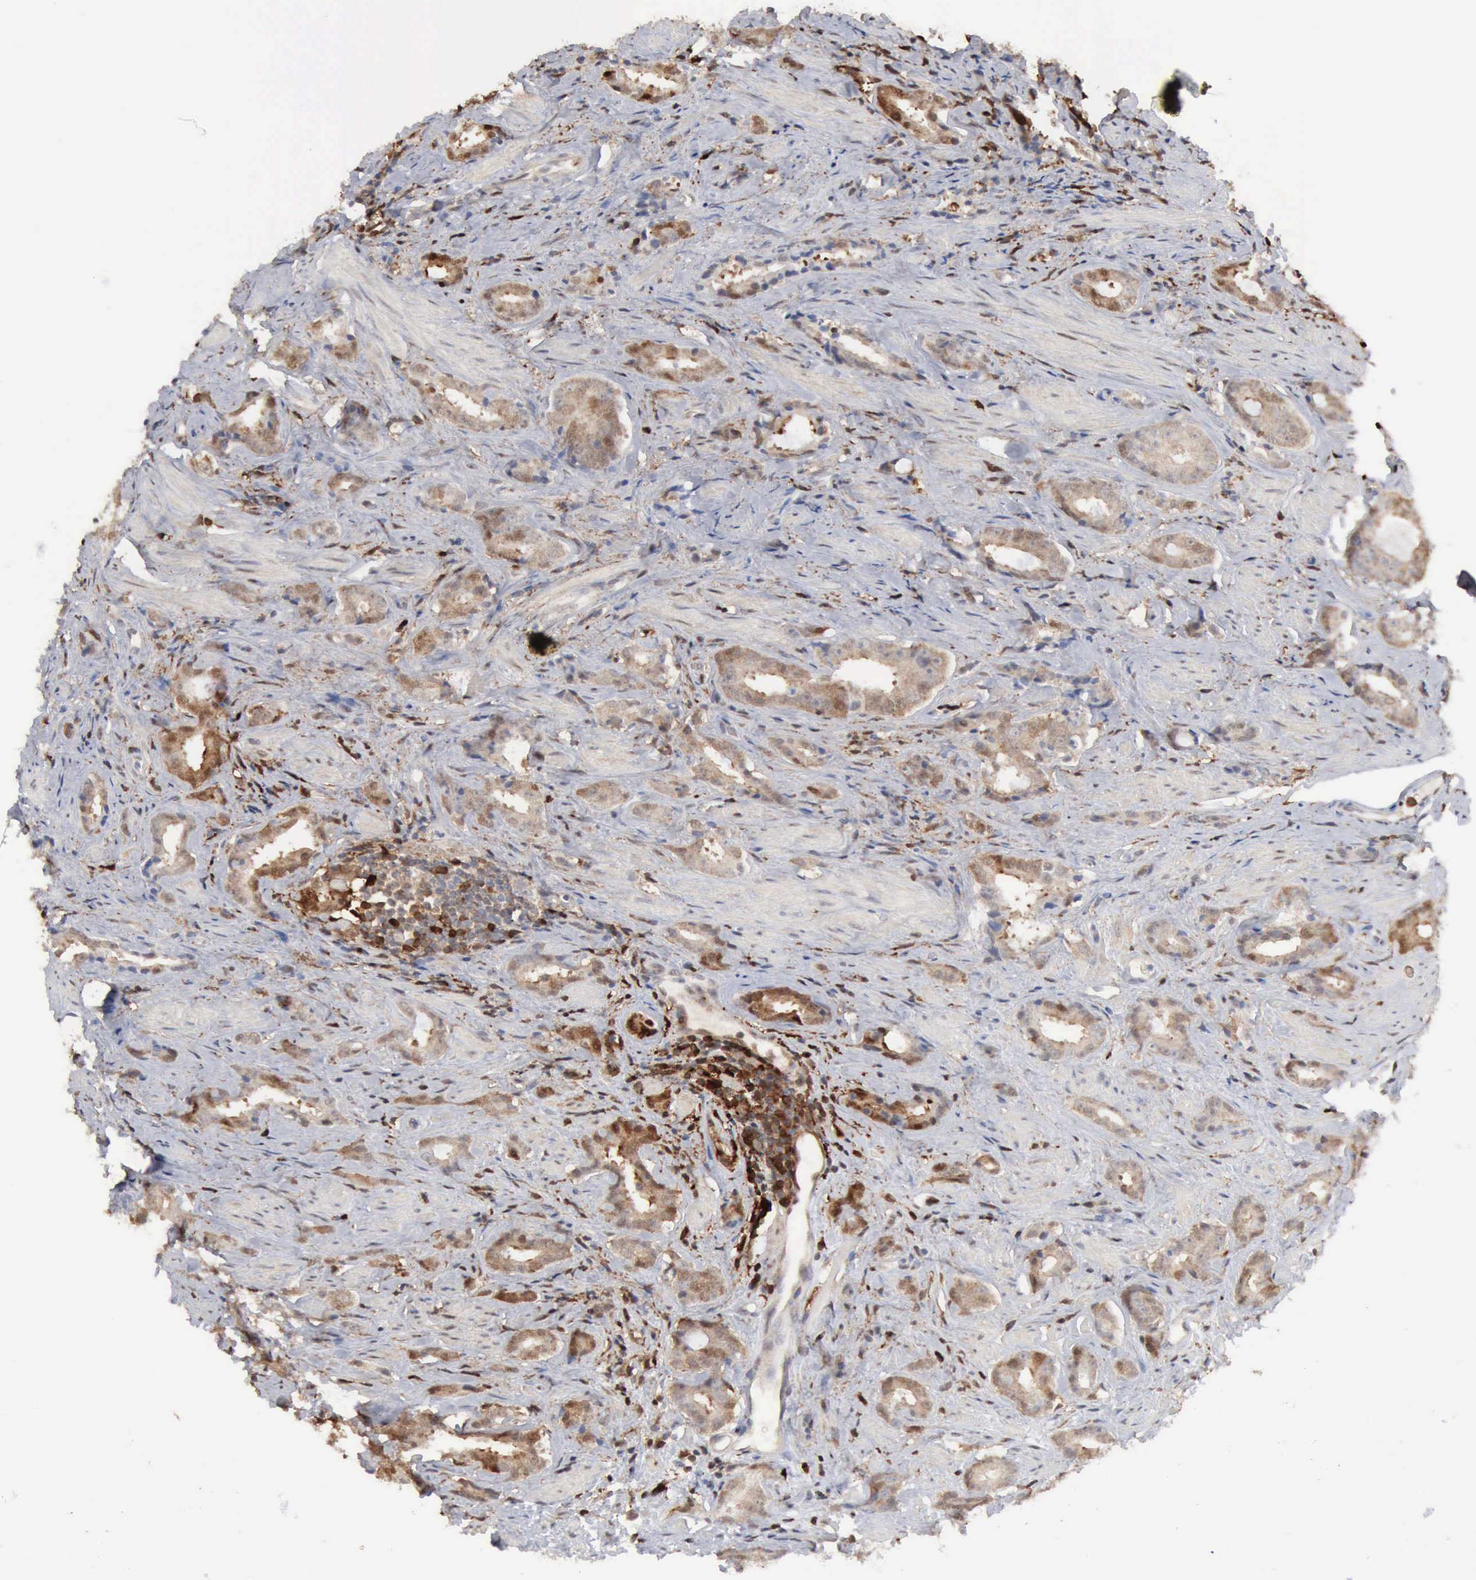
{"staining": {"intensity": "weak", "quantity": "25%-75%", "location": "cytoplasmic/membranous,nuclear"}, "tissue": "prostate cancer", "cell_type": "Tumor cells", "image_type": "cancer", "snomed": [{"axis": "morphology", "description": "Adenocarcinoma, Medium grade"}, {"axis": "topography", "description": "Prostate"}], "caption": "Brown immunohistochemical staining in human medium-grade adenocarcinoma (prostate) demonstrates weak cytoplasmic/membranous and nuclear expression in approximately 25%-75% of tumor cells. (DAB IHC with brightfield microscopy, high magnification).", "gene": "STAT1", "patient": {"sex": "male", "age": 53}}